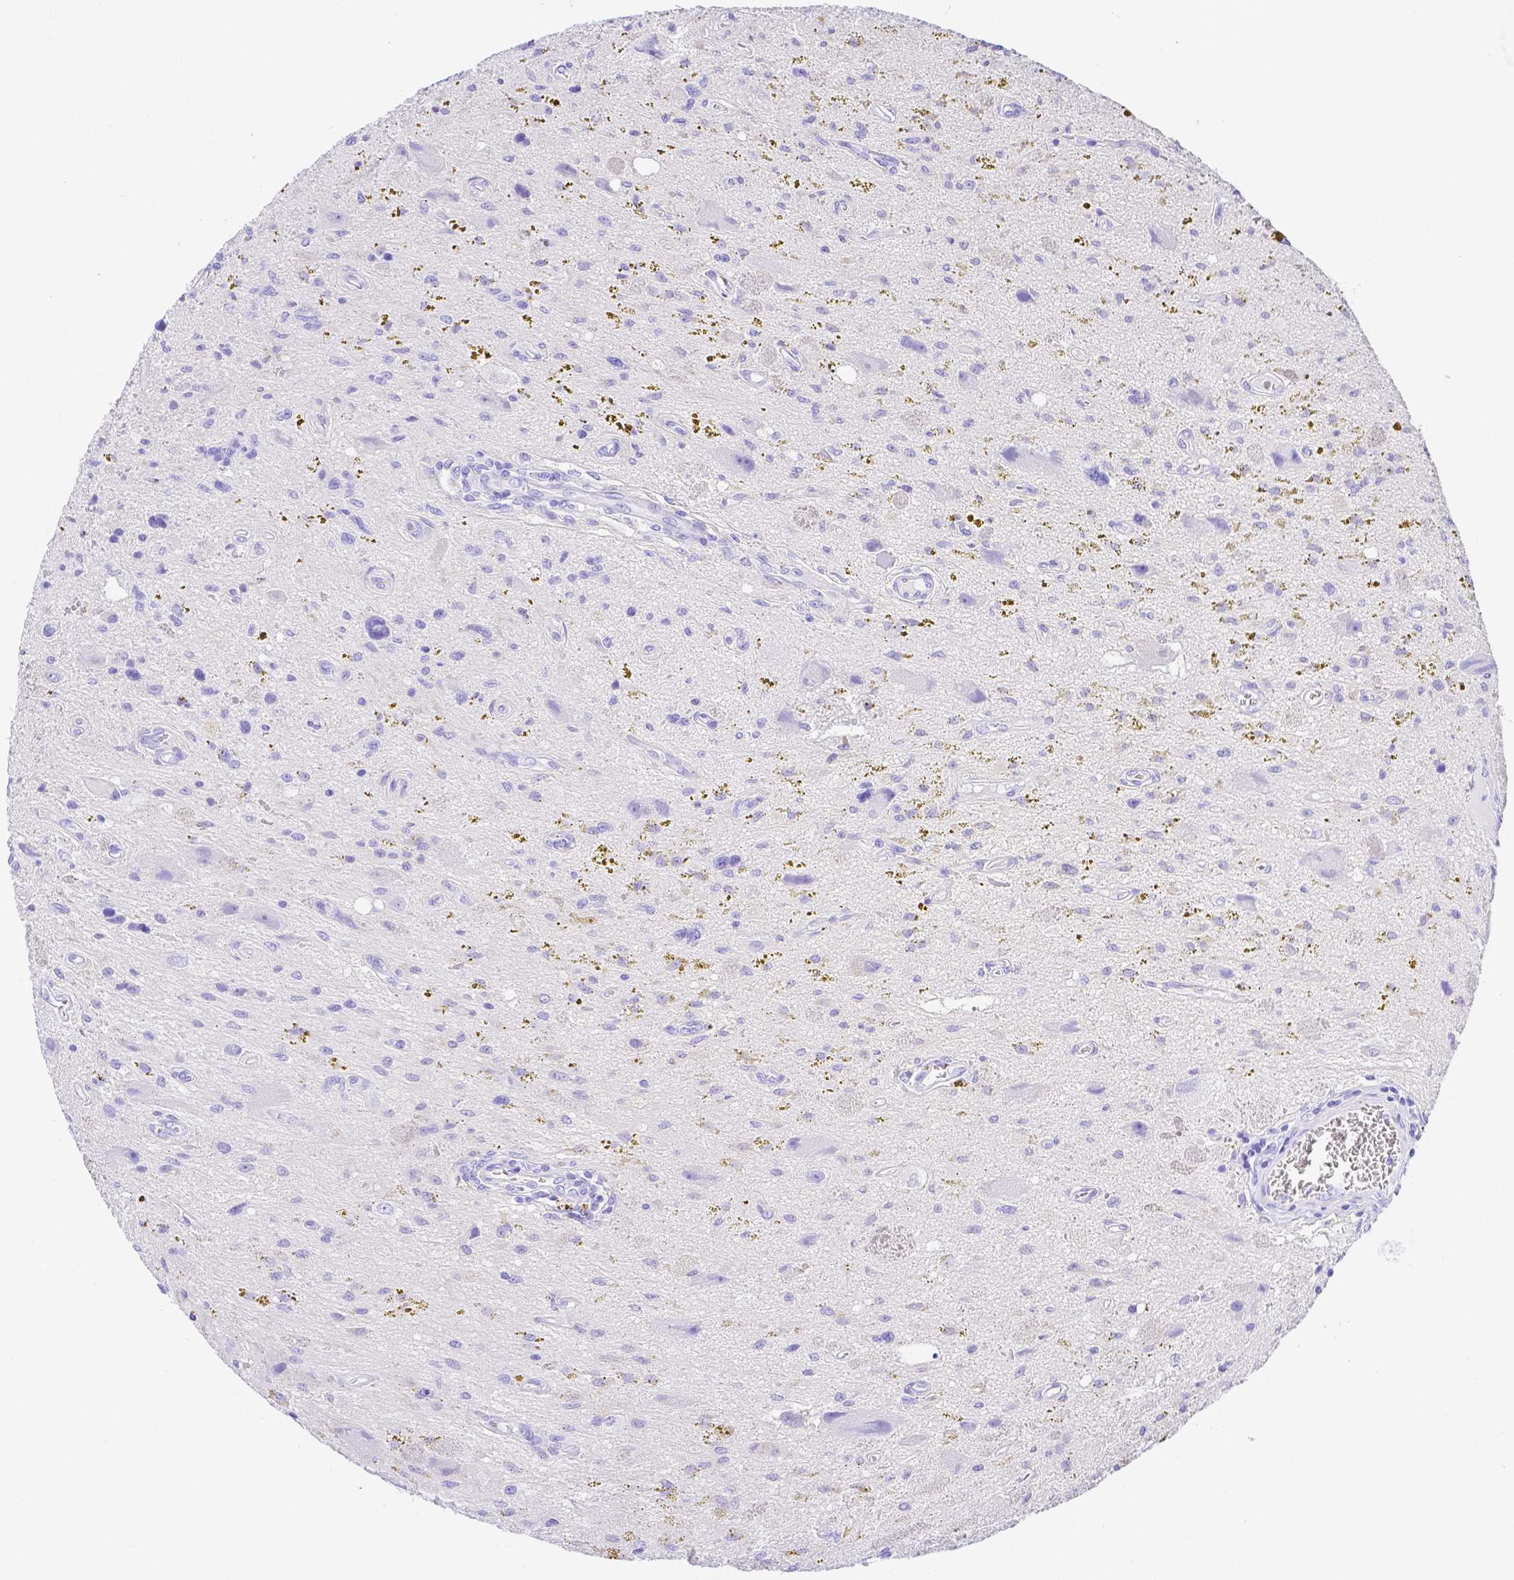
{"staining": {"intensity": "negative", "quantity": "none", "location": "none"}, "tissue": "glioma", "cell_type": "Tumor cells", "image_type": "cancer", "snomed": [{"axis": "morphology", "description": "Glioma, malignant, Low grade"}, {"axis": "topography", "description": "Cerebellum"}], "caption": "The image displays no staining of tumor cells in malignant glioma (low-grade).", "gene": "SMR3A", "patient": {"sex": "female", "age": 14}}